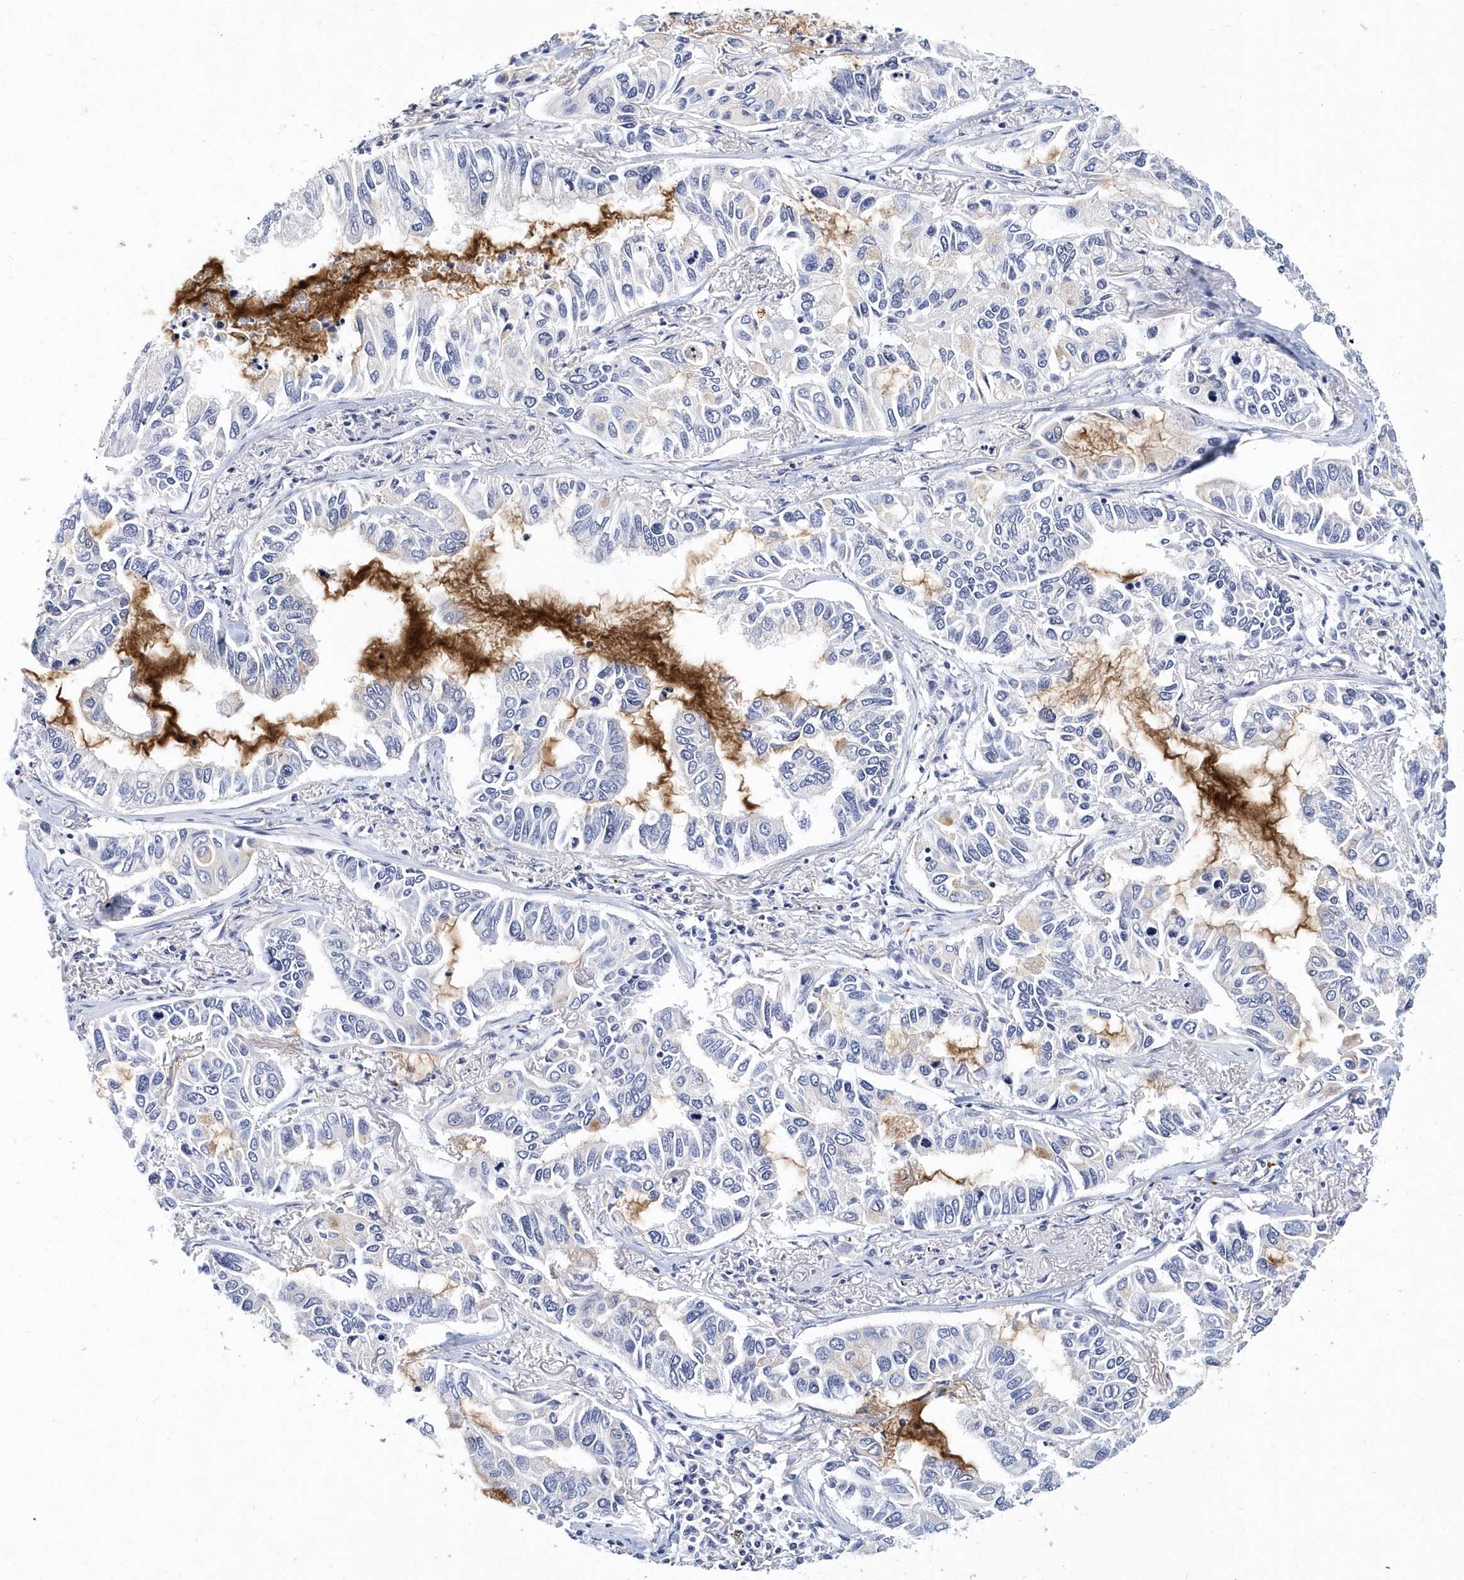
{"staining": {"intensity": "negative", "quantity": "none", "location": "none"}, "tissue": "lung cancer", "cell_type": "Tumor cells", "image_type": "cancer", "snomed": [{"axis": "morphology", "description": "Adenocarcinoma, NOS"}, {"axis": "topography", "description": "Lung"}], "caption": "An image of lung cancer (adenocarcinoma) stained for a protein displays no brown staining in tumor cells. Nuclei are stained in blue.", "gene": "ITGA2B", "patient": {"sex": "male", "age": 64}}